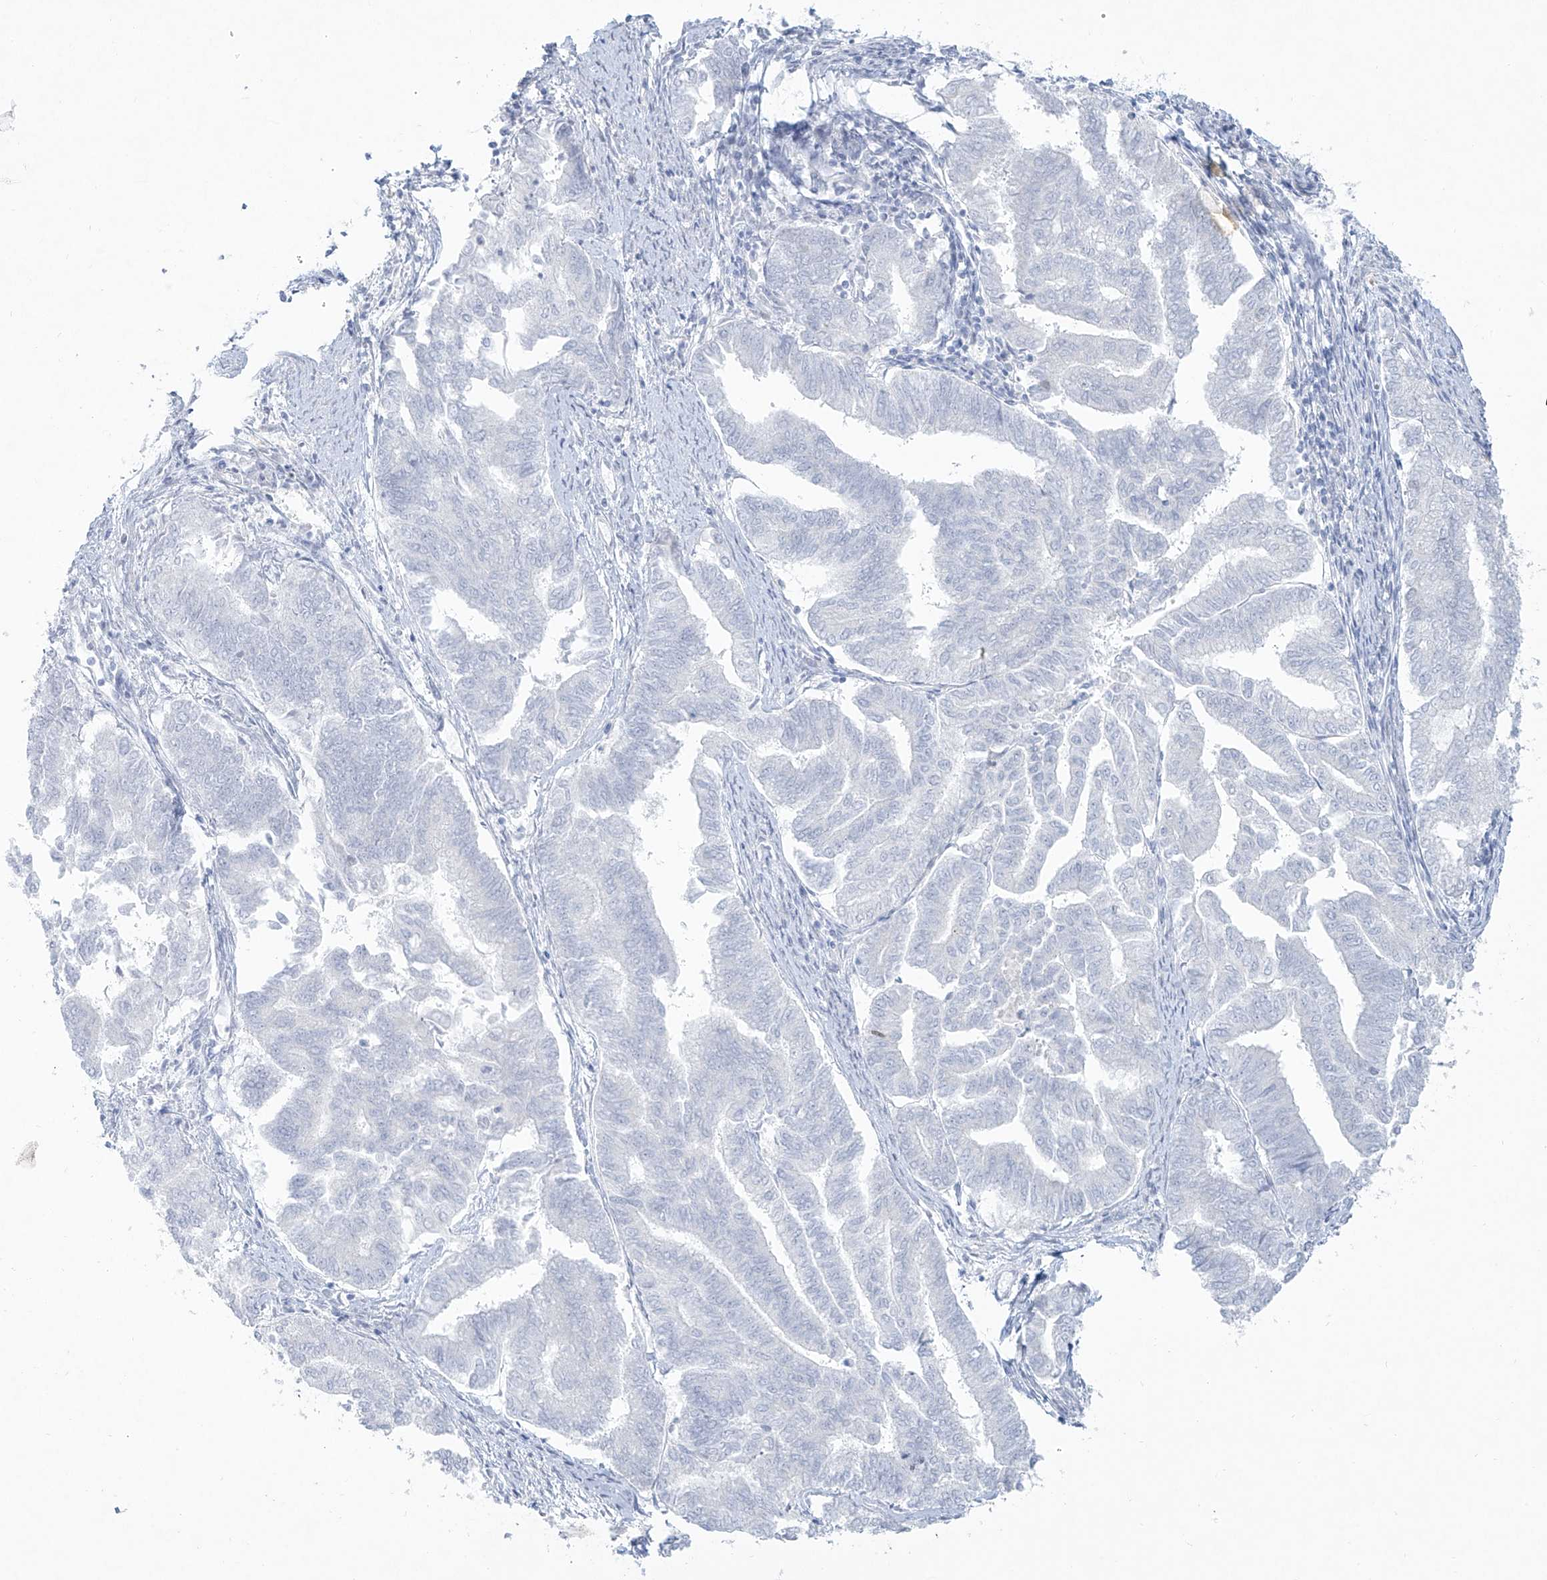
{"staining": {"intensity": "negative", "quantity": "none", "location": "none"}, "tissue": "endometrial cancer", "cell_type": "Tumor cells", "image_type": "cancer", "snomed": [{"axis": "morphology", "description": "Adenocarcinoma, NOS"}, {"axis": "topography", "description": "Endometrium"}], "caption": "Human adenocarcinoma (endometrial) stained for a protein using immunohistochemistry demonstrates no expression in tumor cells.", "gene": "PAX6", "patient": {"sex": "female", "age": 79}}